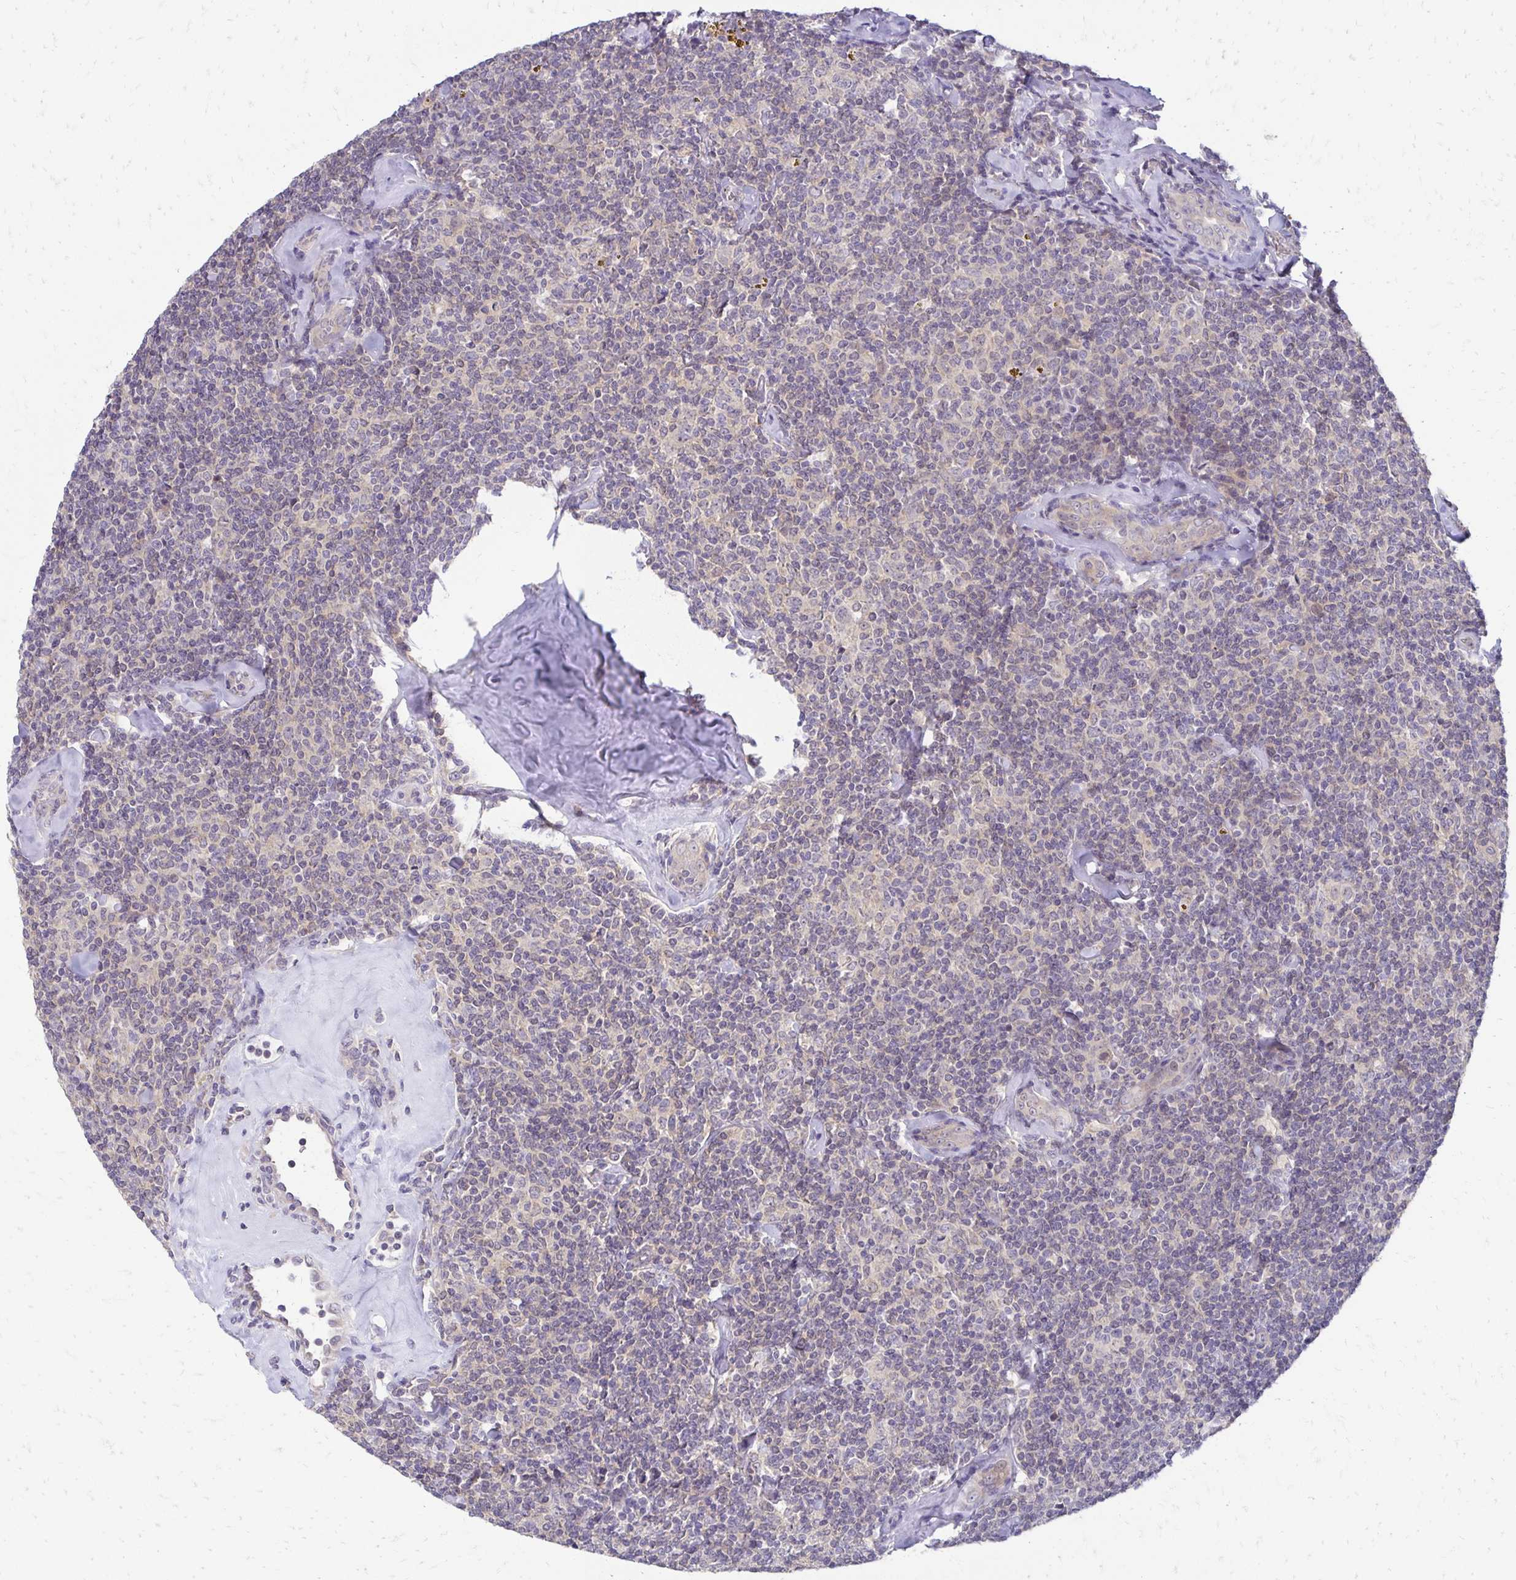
{"staining": {"intensity": "negative", "quantity": "none", "location": "none"}, "tissue": "lymphoma", "cell_type": "Tumor cells", "image_type": "cancer", "snomed": [{"axis": "morphology", "description": "Malignant lymphoma, non-Hodgkin's type, Low grade"}, {"axis": "topography", "description": "Lymph node"}], "caption": "The micrograph shows no staining of tumor cells in lymphoma. The staining is performed using DAB (3,3'-diaminobenzidine) brown chromogen with nuclei counter-stained in using hematoxylin.", "gene": "C1QTNF2", "patient": {"sex": "female", "age": 56}}